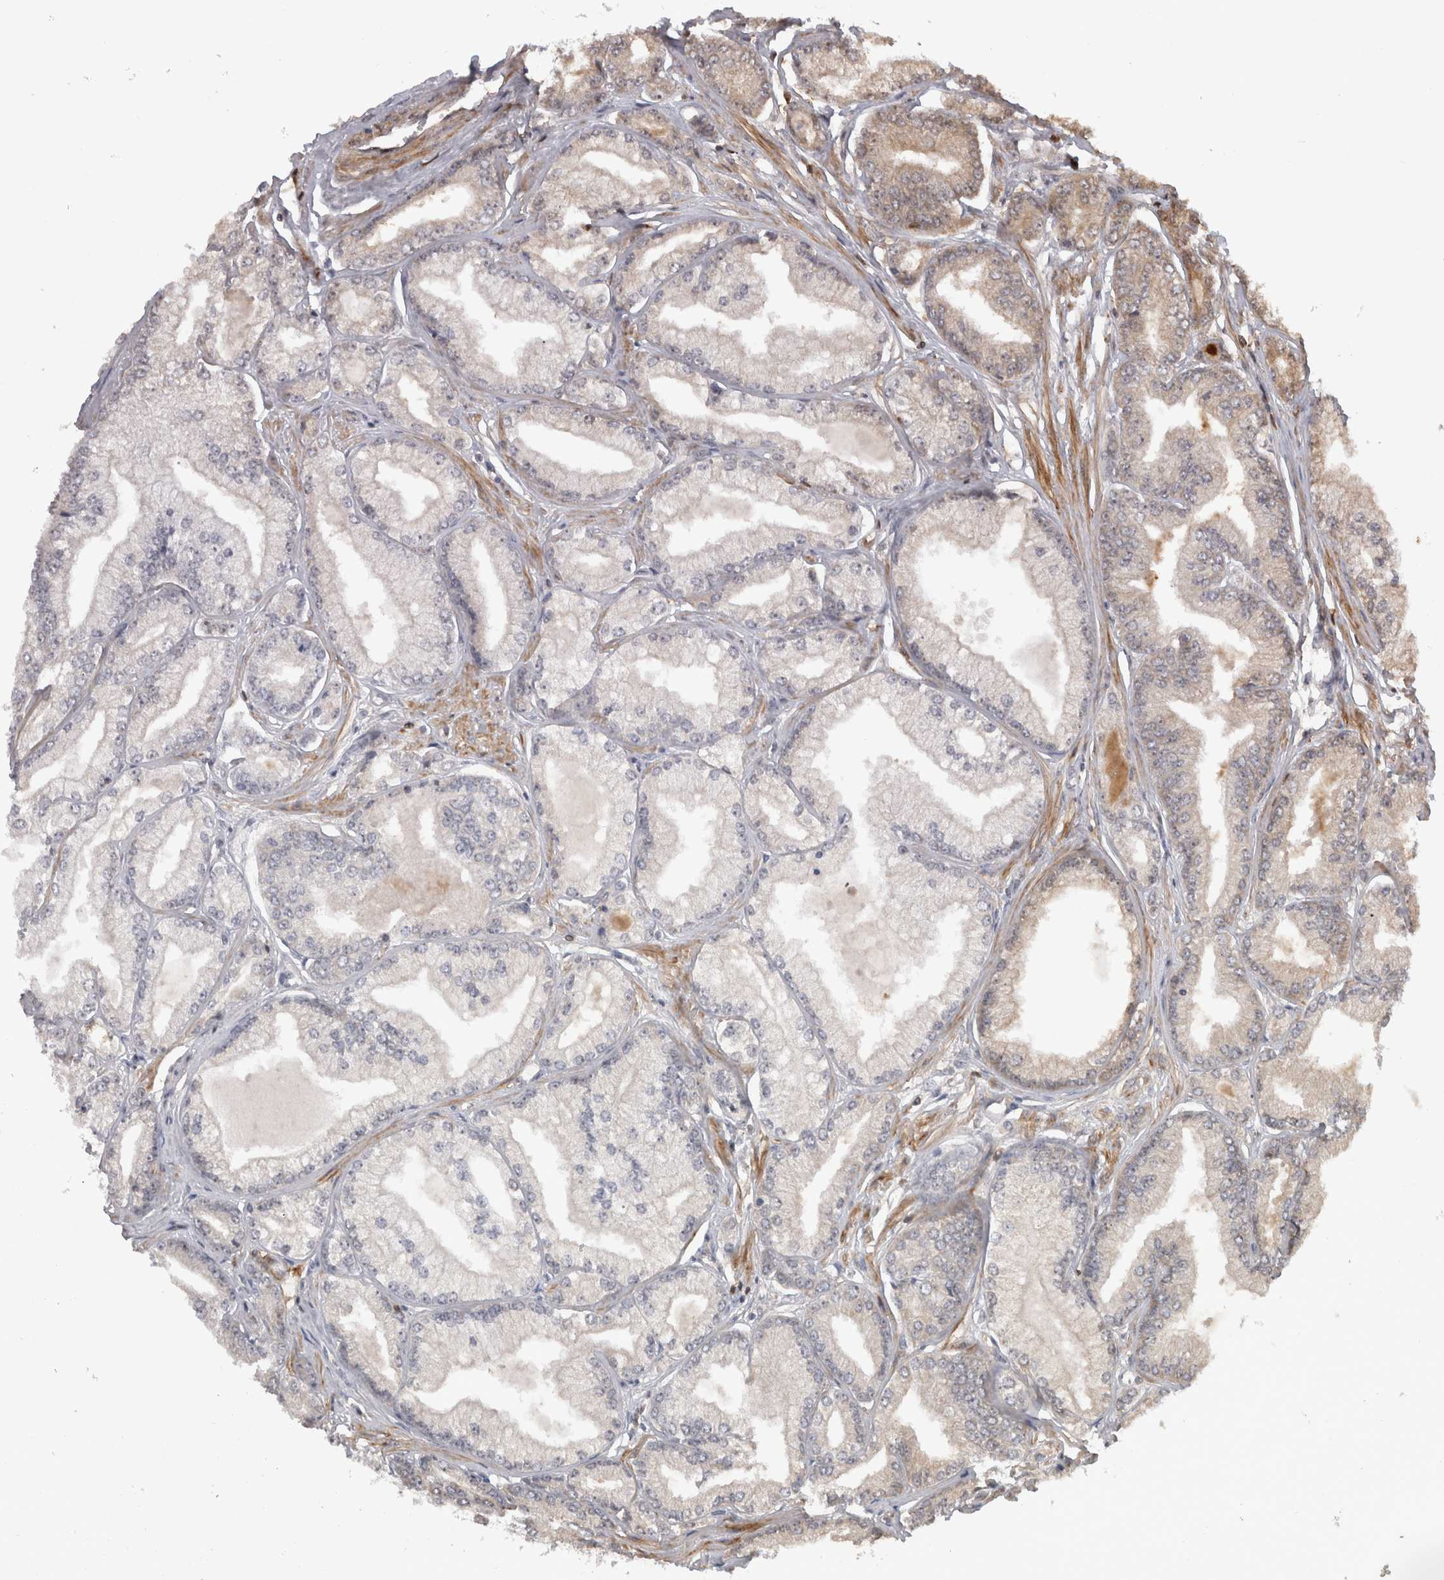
{"staining": {"intensity": "weak", "quantity": "<25%", "location": "cytoplasmic/membranous,nuclear"}, "tissue": "prostate cancer", "cell_type": "Tumor cells", "image_type": "cancer", "snomed": [{"axis": "morphology", "description": "Adenocarcinoma, Low grade"}, {"axis": "topography", "description": "Prostate"}], "caption": "The image demonstrates no staining of tumor cells in prostate cancer (low-grade adenocarcinoma). (DAB immunohistochemistry (IHC), high magnification).", "gene": "TDRD7", "patient": {"sex": "male", "age": 52}}